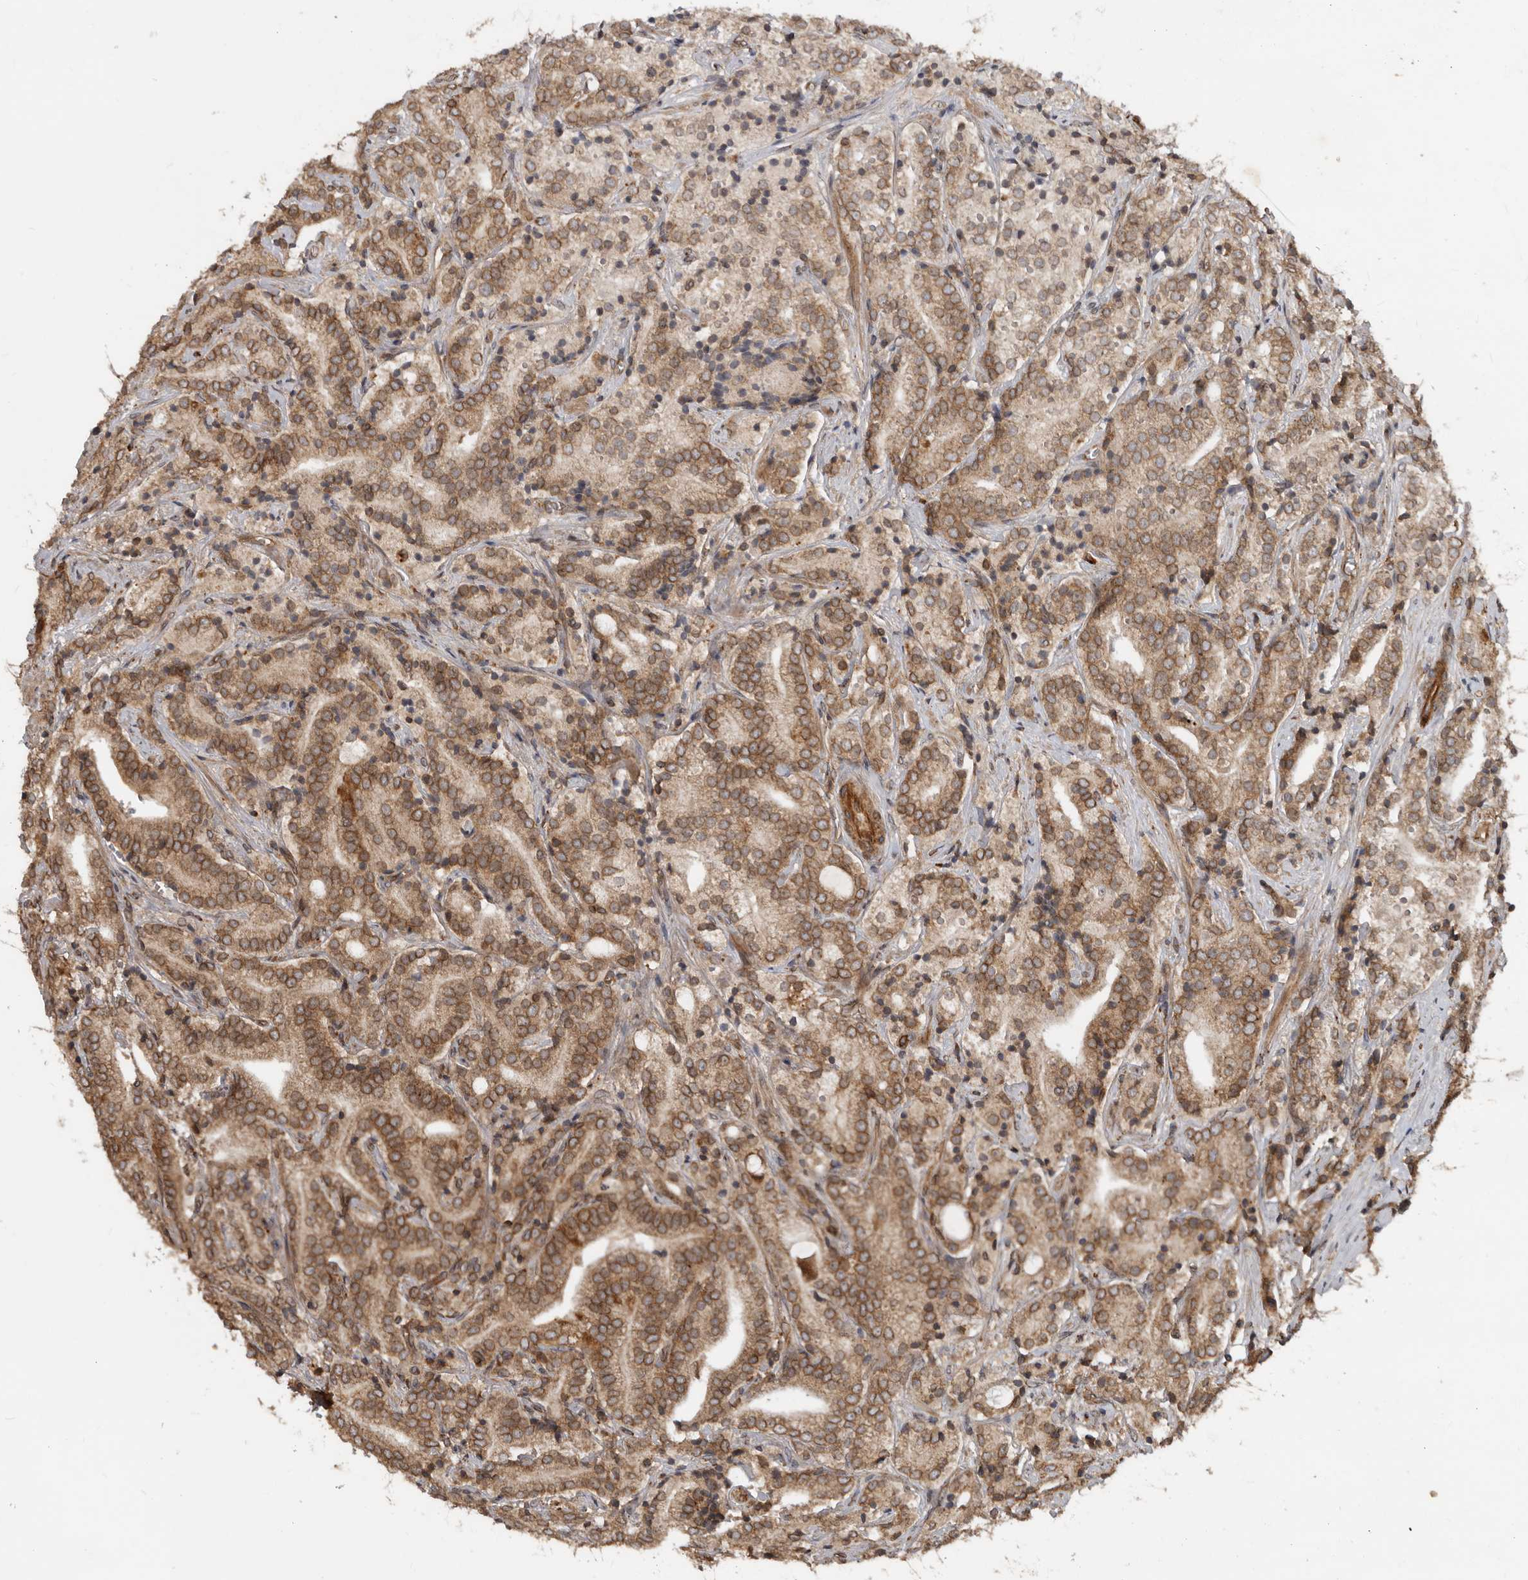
{"staining": {"intensity": "moderate", "quantity": ">75%", "location": "cytoplasmic/membranous"}, "tissue": "prostate cancer", "cell_type": "Tumor cells", "image_type": "cancer", "snomed": [{"axis": "morphology", "description": "Adenocarcinoma, High grade"}, {"axis": "topography", "description": "Prostate"}], "caption": "This is a photomicrograph of immunohistochemistry staining of high-grade adenocarcinoma (prostate), which shows moderate staining in the cytoplasmic/membranous of tumor cells.", "gene": "STK36", "patient": {"sex": "male", "age": 57}}